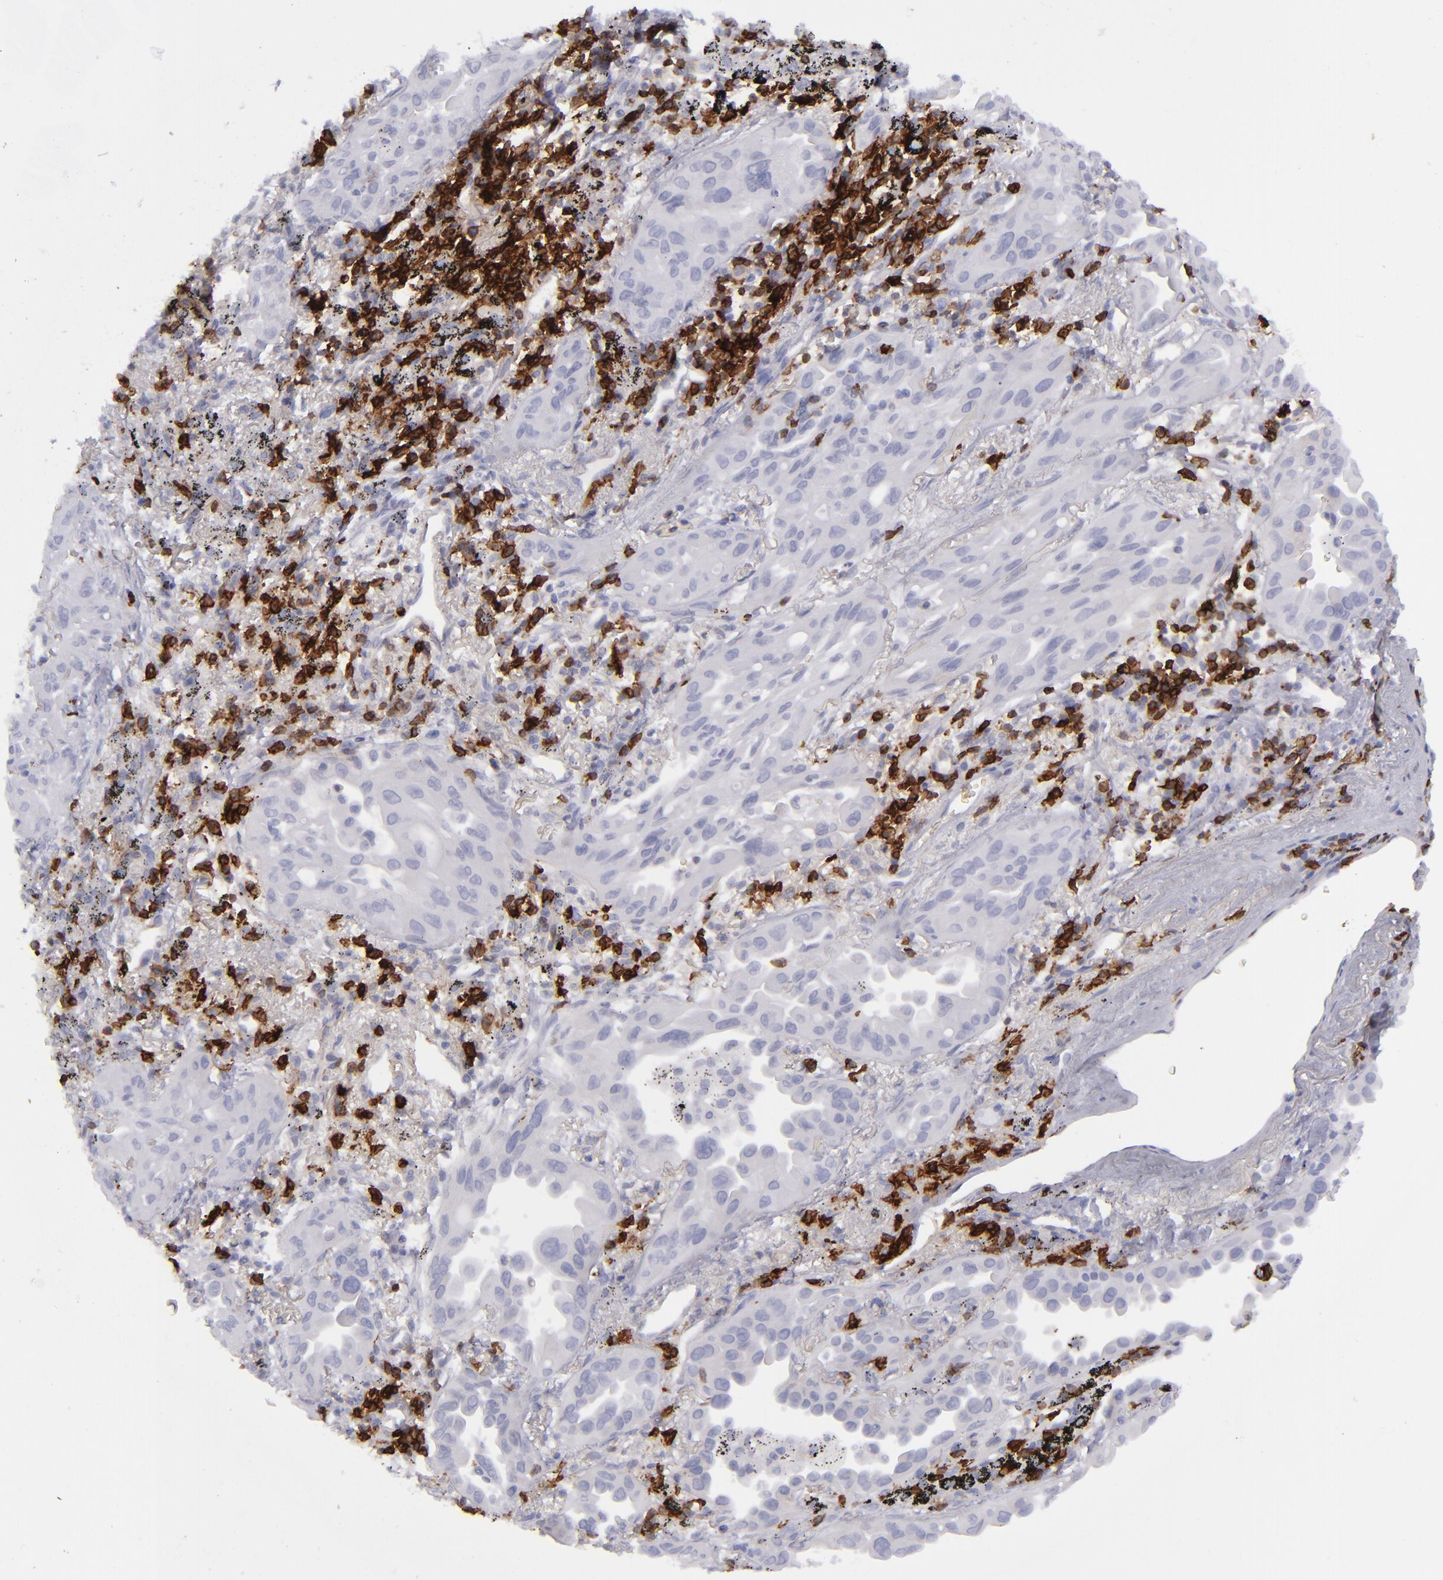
{"staining": {"intensity": "negative", "quantity": "none", "location": "none"}, "tissue": "lung cancer", "cell_type": "Tumor cells", "image_type": "cancer", "snomed": [{"axis": "morphology", "description": "Adenocarcinoma, NOS"}, {"axis": "topography", "description": "Lung"}], "caption": "Immunohistochemistry (IHC) histopathology image of neoplastic tissue: human adenocarcinoma (lung) stained with DAB reveals no significant protein expression in tumor cells. (Brightfield microscopy of DAB (3,3'-diaminobenzidine) IHC at high magnification).", "gene": "CD27", "patient": {"sex": "male", "age": 68}}